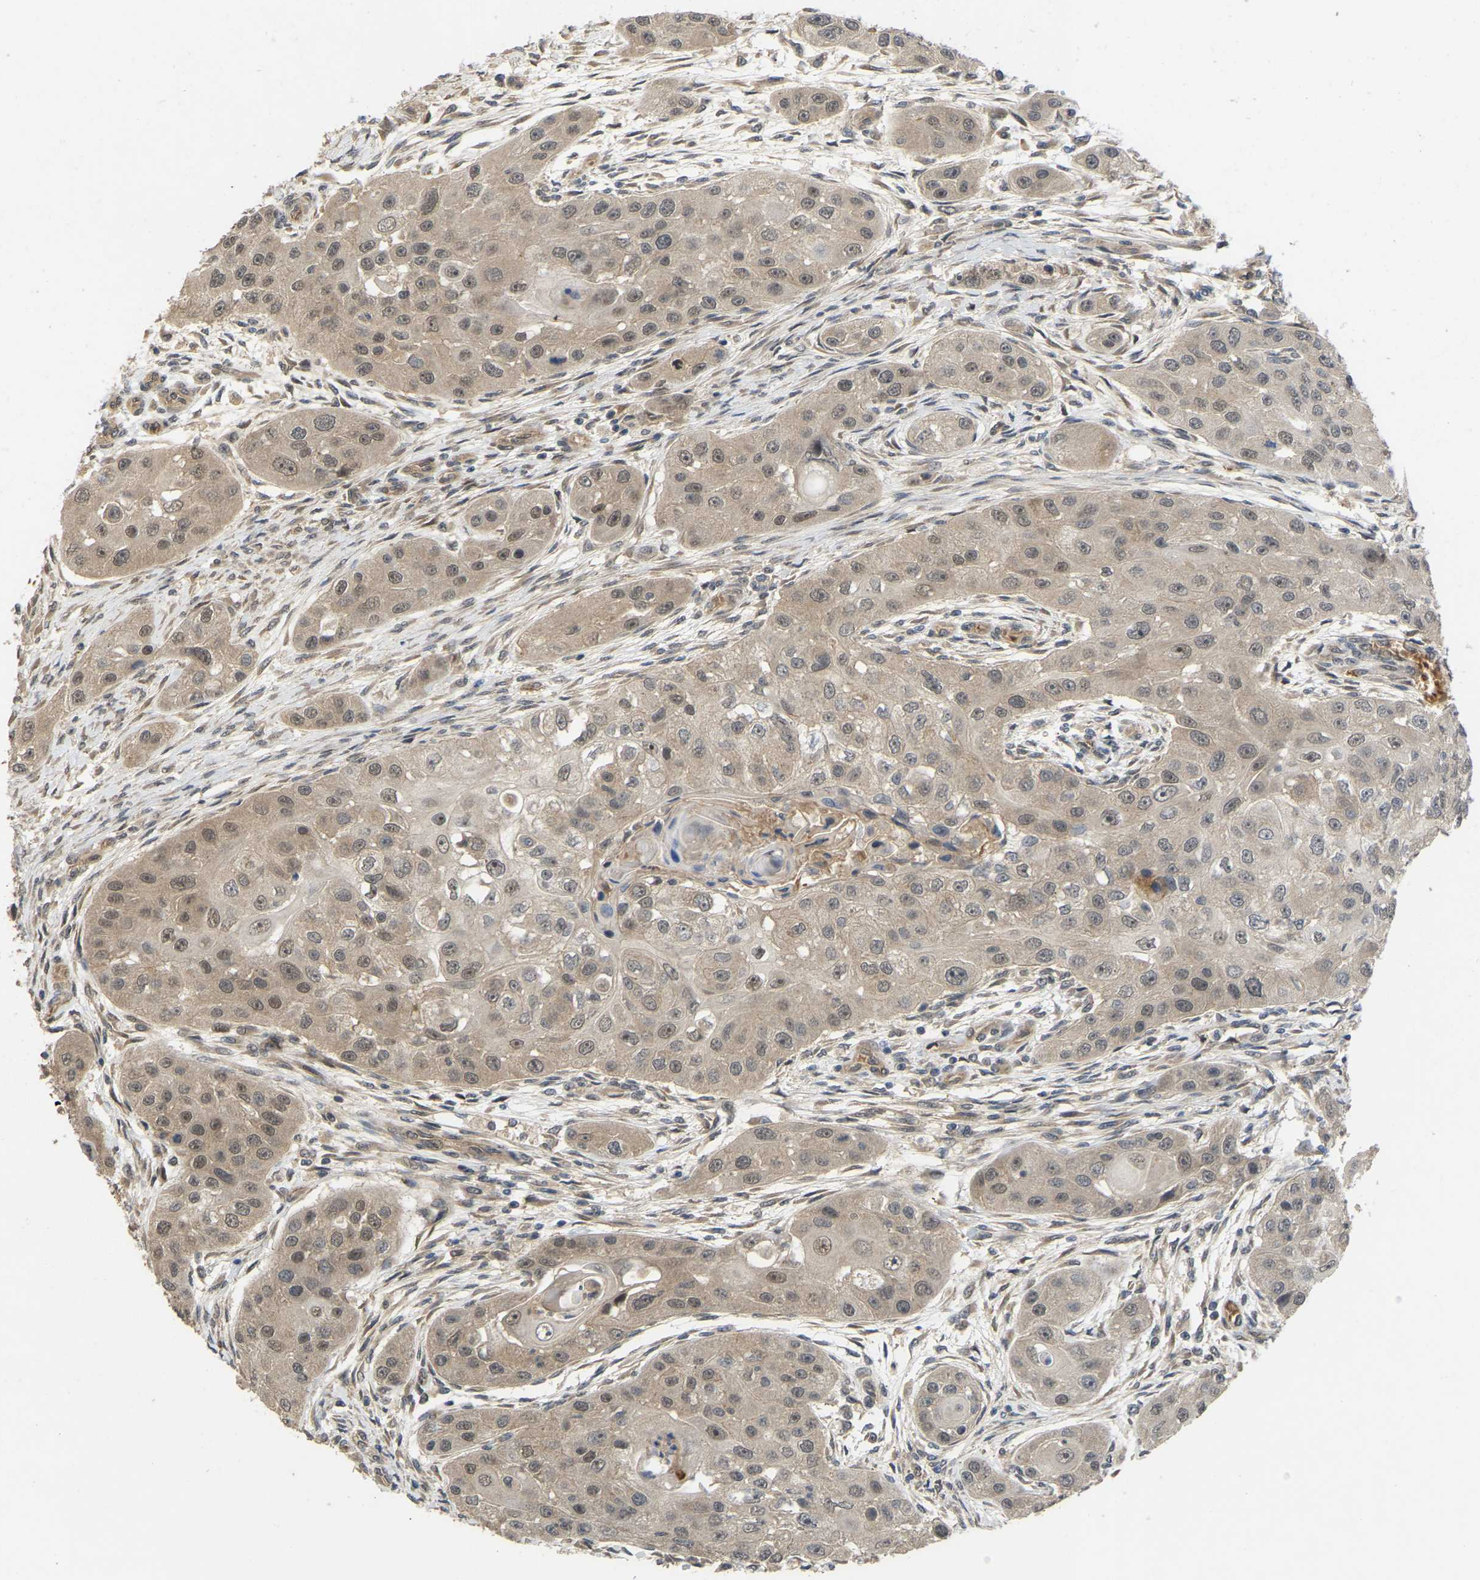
{"staining": {"intensity": "weak", "quantity": ">75%", "location": "cytoplasmic/membranous,nuclear"}, "tissue": "head and neck cancer", "cell_type": "Tumor cells", "image_type": "cancer", "snomed": [{"axis": "morphology", "description": "Normal tissue, NOS"}, {"axis": "morphology", "description": "Squamous cell carcinoma, NOS"}, {"axis": "topography", "description": "Skeletal muscle"}, {"axis": "topography", "description": "Head-Neck"}], "caption": "Head and neck cancer stained with DAB immunohistochemistry demonstrates low levels of weak cytoplasmic/membranous and nuclear staining in about >75% of tumor cells.", "gene": "LIMK2", "patient": {"sex": "male", "age": 51}}